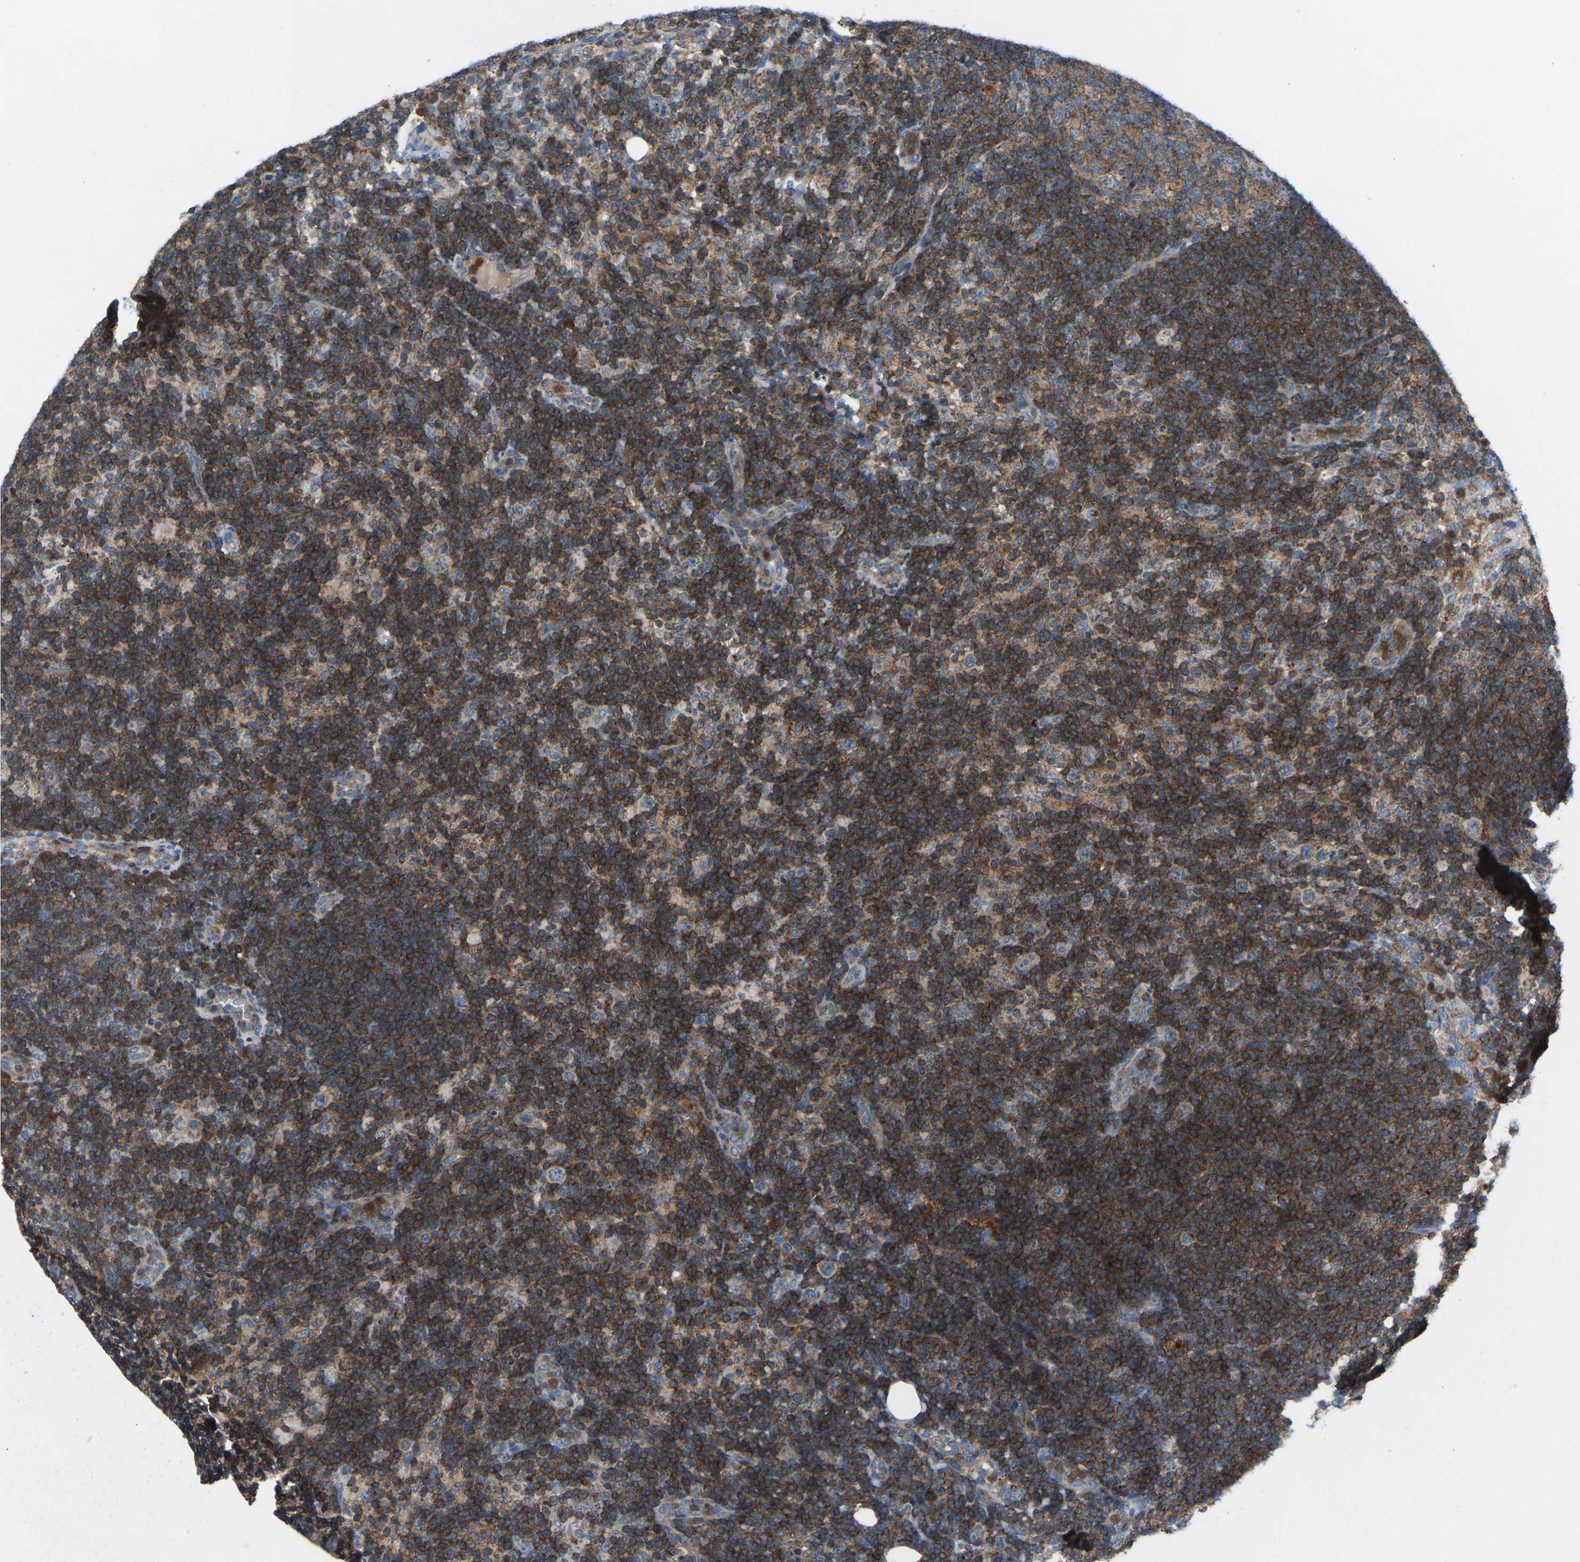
{"staining": {"intensity": "moderate", "quantity": ">75%", "location": "cytoplasmic/membranous"}, "tissue": "lymph node", "cell_type": "Germinal center cells", "image_type": "normal", "snomed": [{"axis": "morphology", "description": "Normal tissue, NOS"}, {"axis": "morphology", "description": "Carcinoid, malignant, NOS"}, {"axis": "topography", "description": "Lymph node"}], "caption": "Brown immunohistochemical staining in normal human lymph node exhibits moderate cytoplasmic/membranous positivity in approximately >75% of germinal center cells.", "gene": "GRK6", "patient": {"sex": "male", "age": 47}}